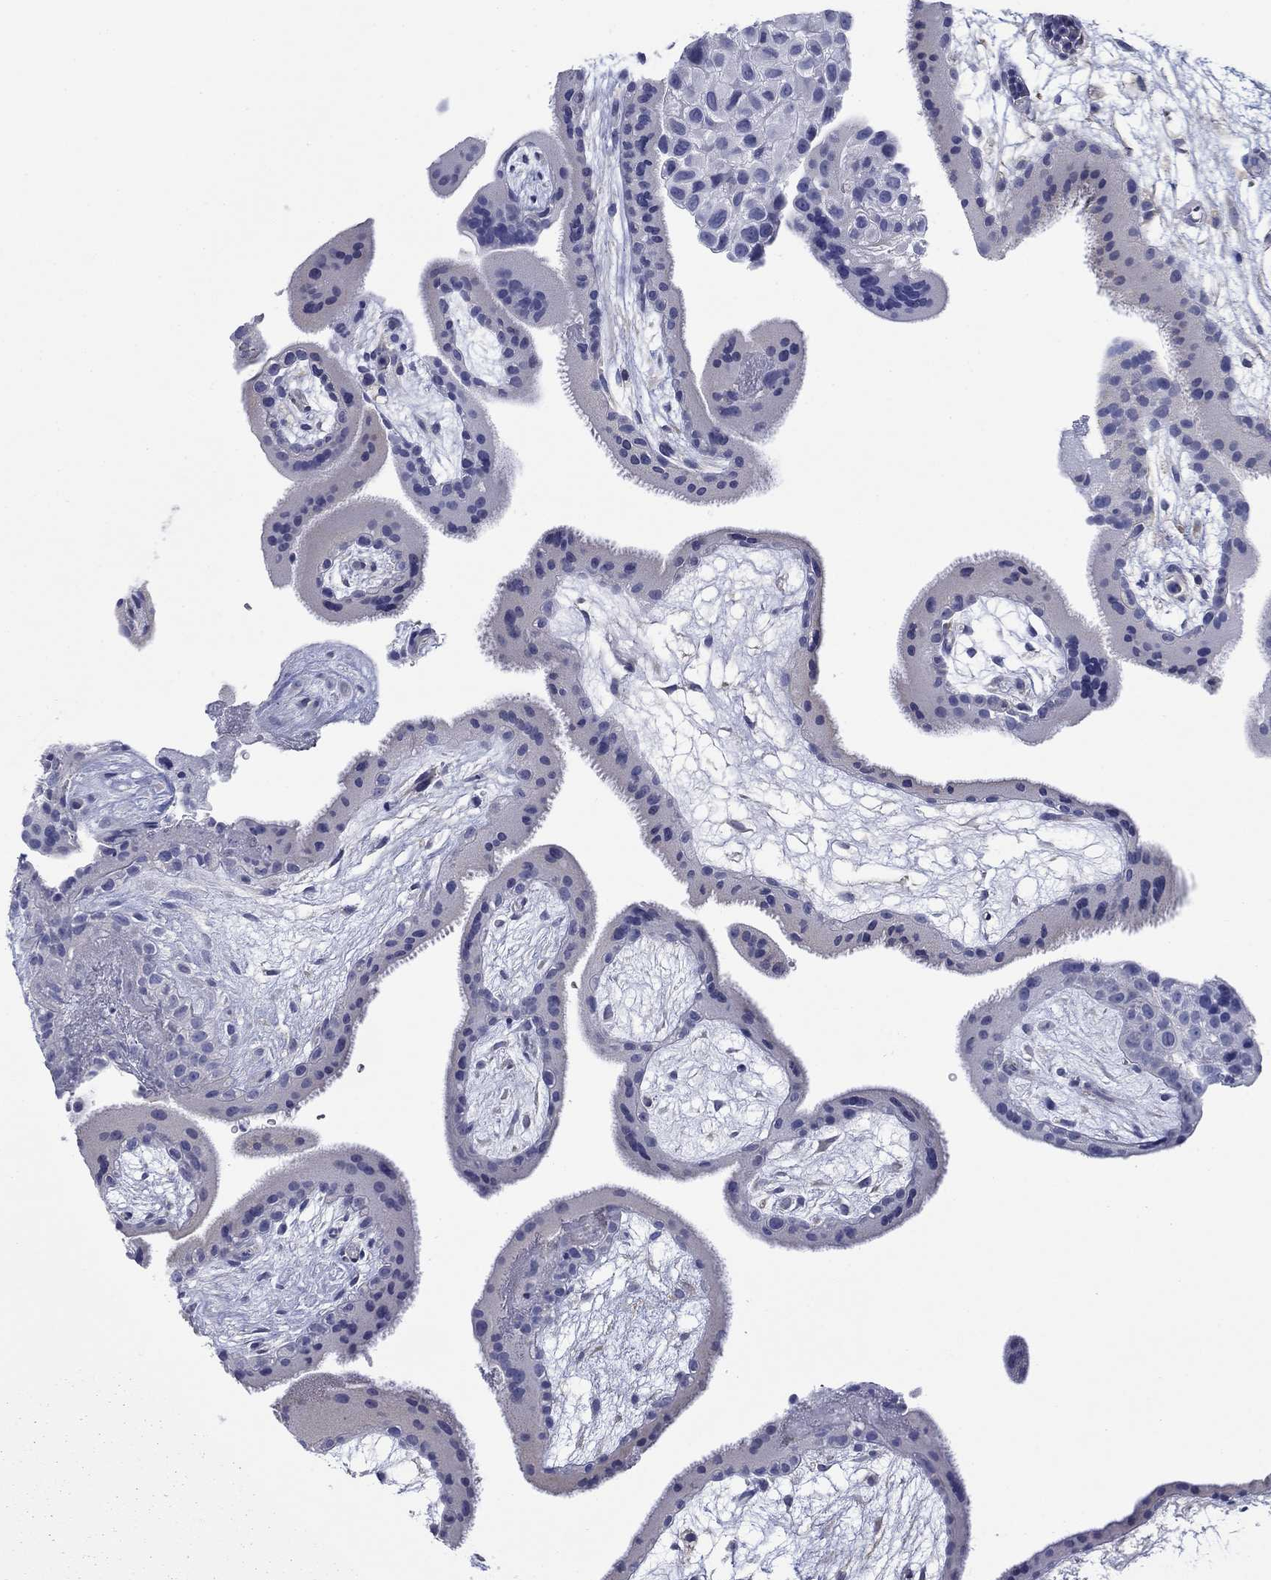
{"staining": {"intensity": "negative", "quantity": "none", "location": "none"}, "tissue": "placenta", "cell_type": "Decidual cells", "image_type": "normal", "snomed": [{"axis": "morphology", "description": "Normal tissue, NOS"}, {"axis": "topography", "description": "Placenta"}], "caption": "Human placenta stained for a protein using IHC displays no expression in decidual cells.", "gene": "PTPRZ1", "patient": {"sex": "female", "age": 19}}